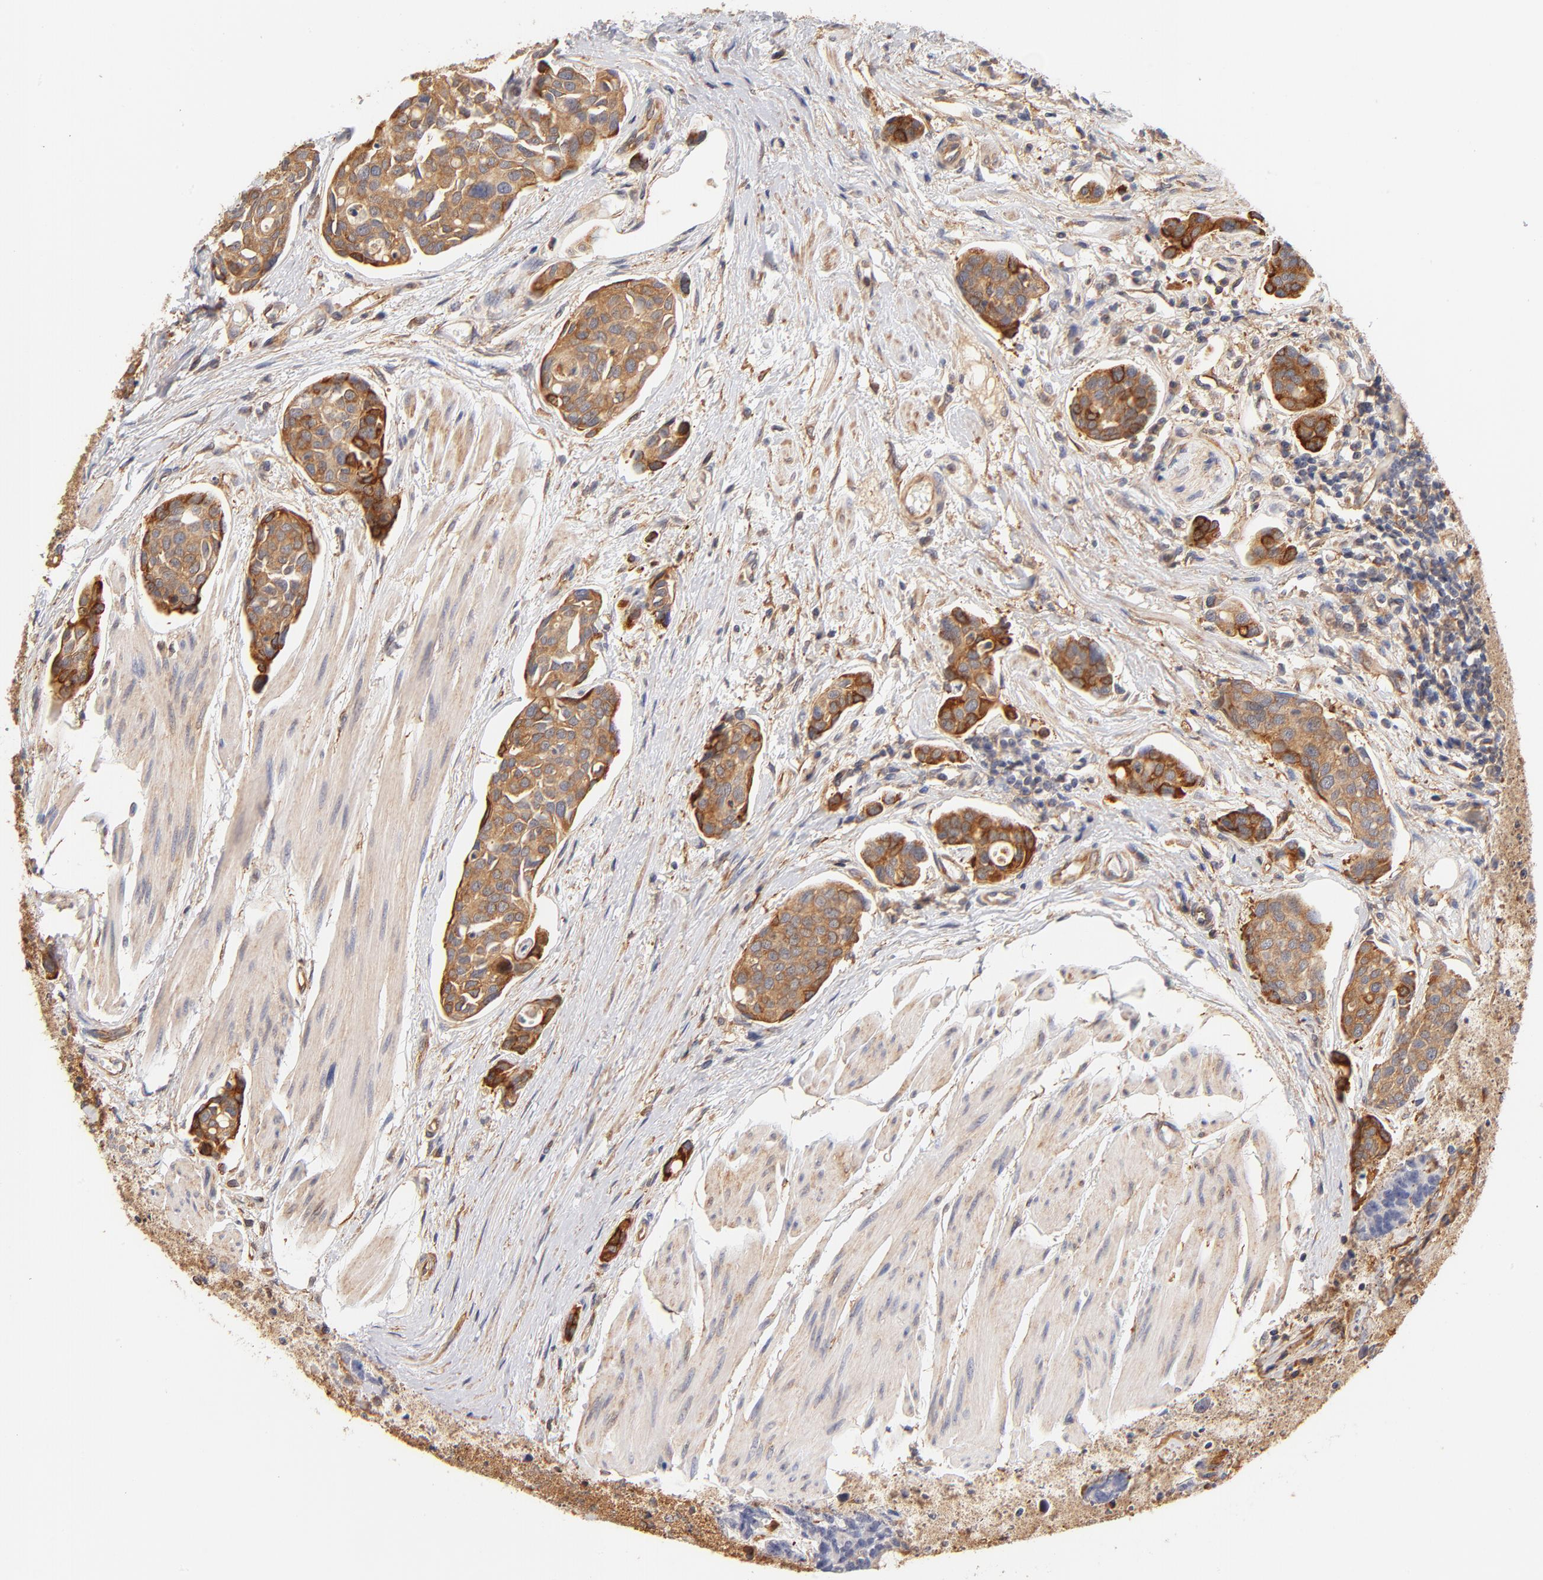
{"staining": {"intensity": "moderate", "quantity": ">75%", "location": "cytoplasmic/membranous"}, "tissue": "urothelial cancer", "cell_type": "Tumor cells", "image_type": "cancer", "snomed": [{"axis": "morphology", "description": "Urothelial carcinoma, High grade"}, {"axis": "topography", "description": "Urinary bladder"}], "caption": "A high-resolution photomicrograph shows immunohistochemistry (IHC) staining of urothelial carcinoma (high-grade), which demonstrates moderate cytoplasmic/membranous staining in approximately >75% of tumor cells.", "gene": "FCMR", "patient": {"sex": "male", "age": 78}}